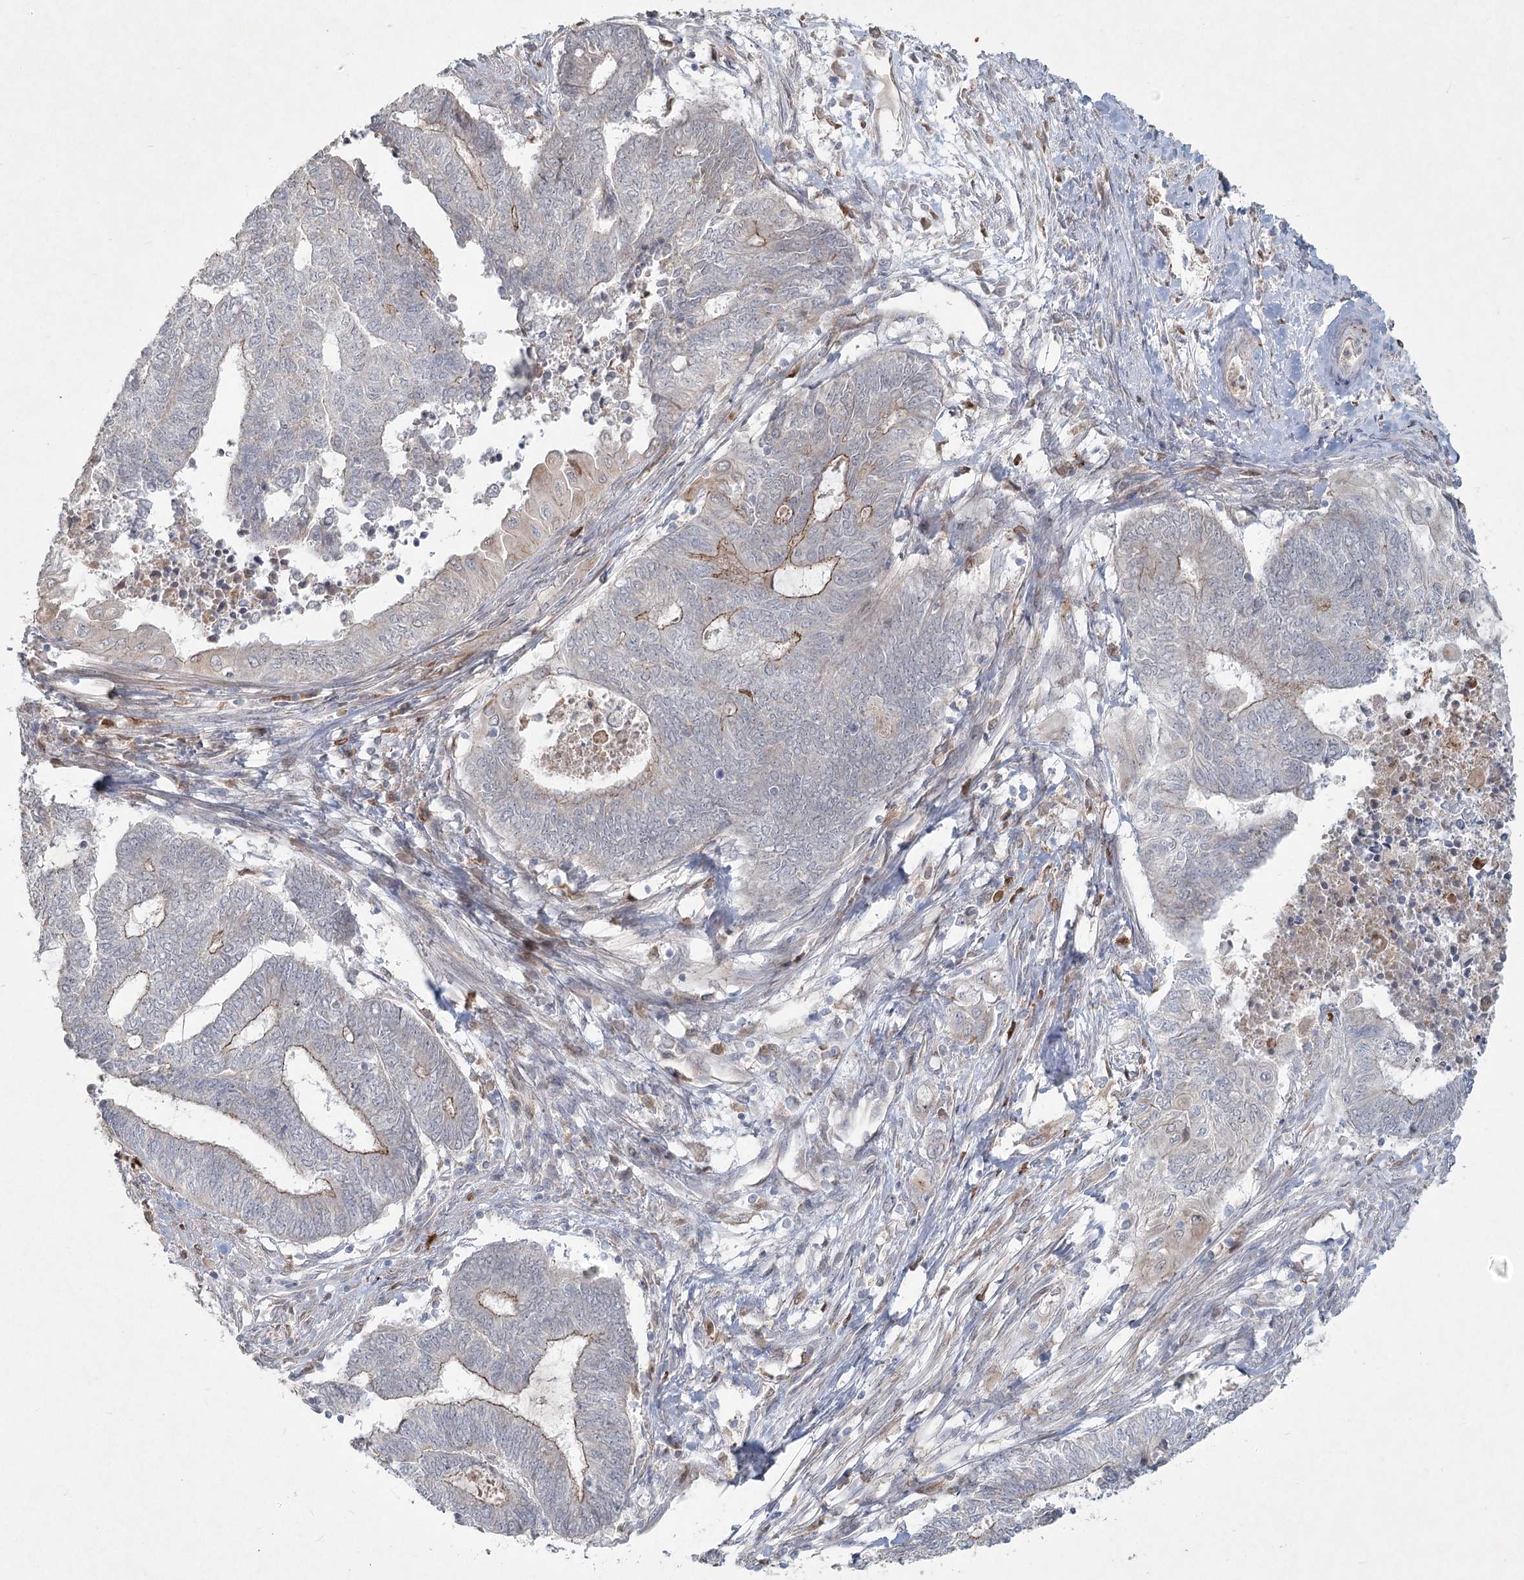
{"staining": {"intensity": "weak", "quantity": "<25%", "location": "cytoplasmic/membranous"}, "tissue": "endometrial cancer", "cell_type": "Tumor cells", "image_type": "cancer", "snomed": [{"axis": "morphology", "description": "Adenocarcinoma, NOS"}, {"axis": "topography", "description": "Uterus"}, {"axis": "topography", "description": "Endometrium"}], "caption": "Immunohistochemistry (IHC) micrograph of human endometrial cancer (adenocarcinoma) stained for a protein (brown), which displays no staining in tumor cells.", "gene": "LRP2BP", "patient": {"sex": "female", "age": 70}}